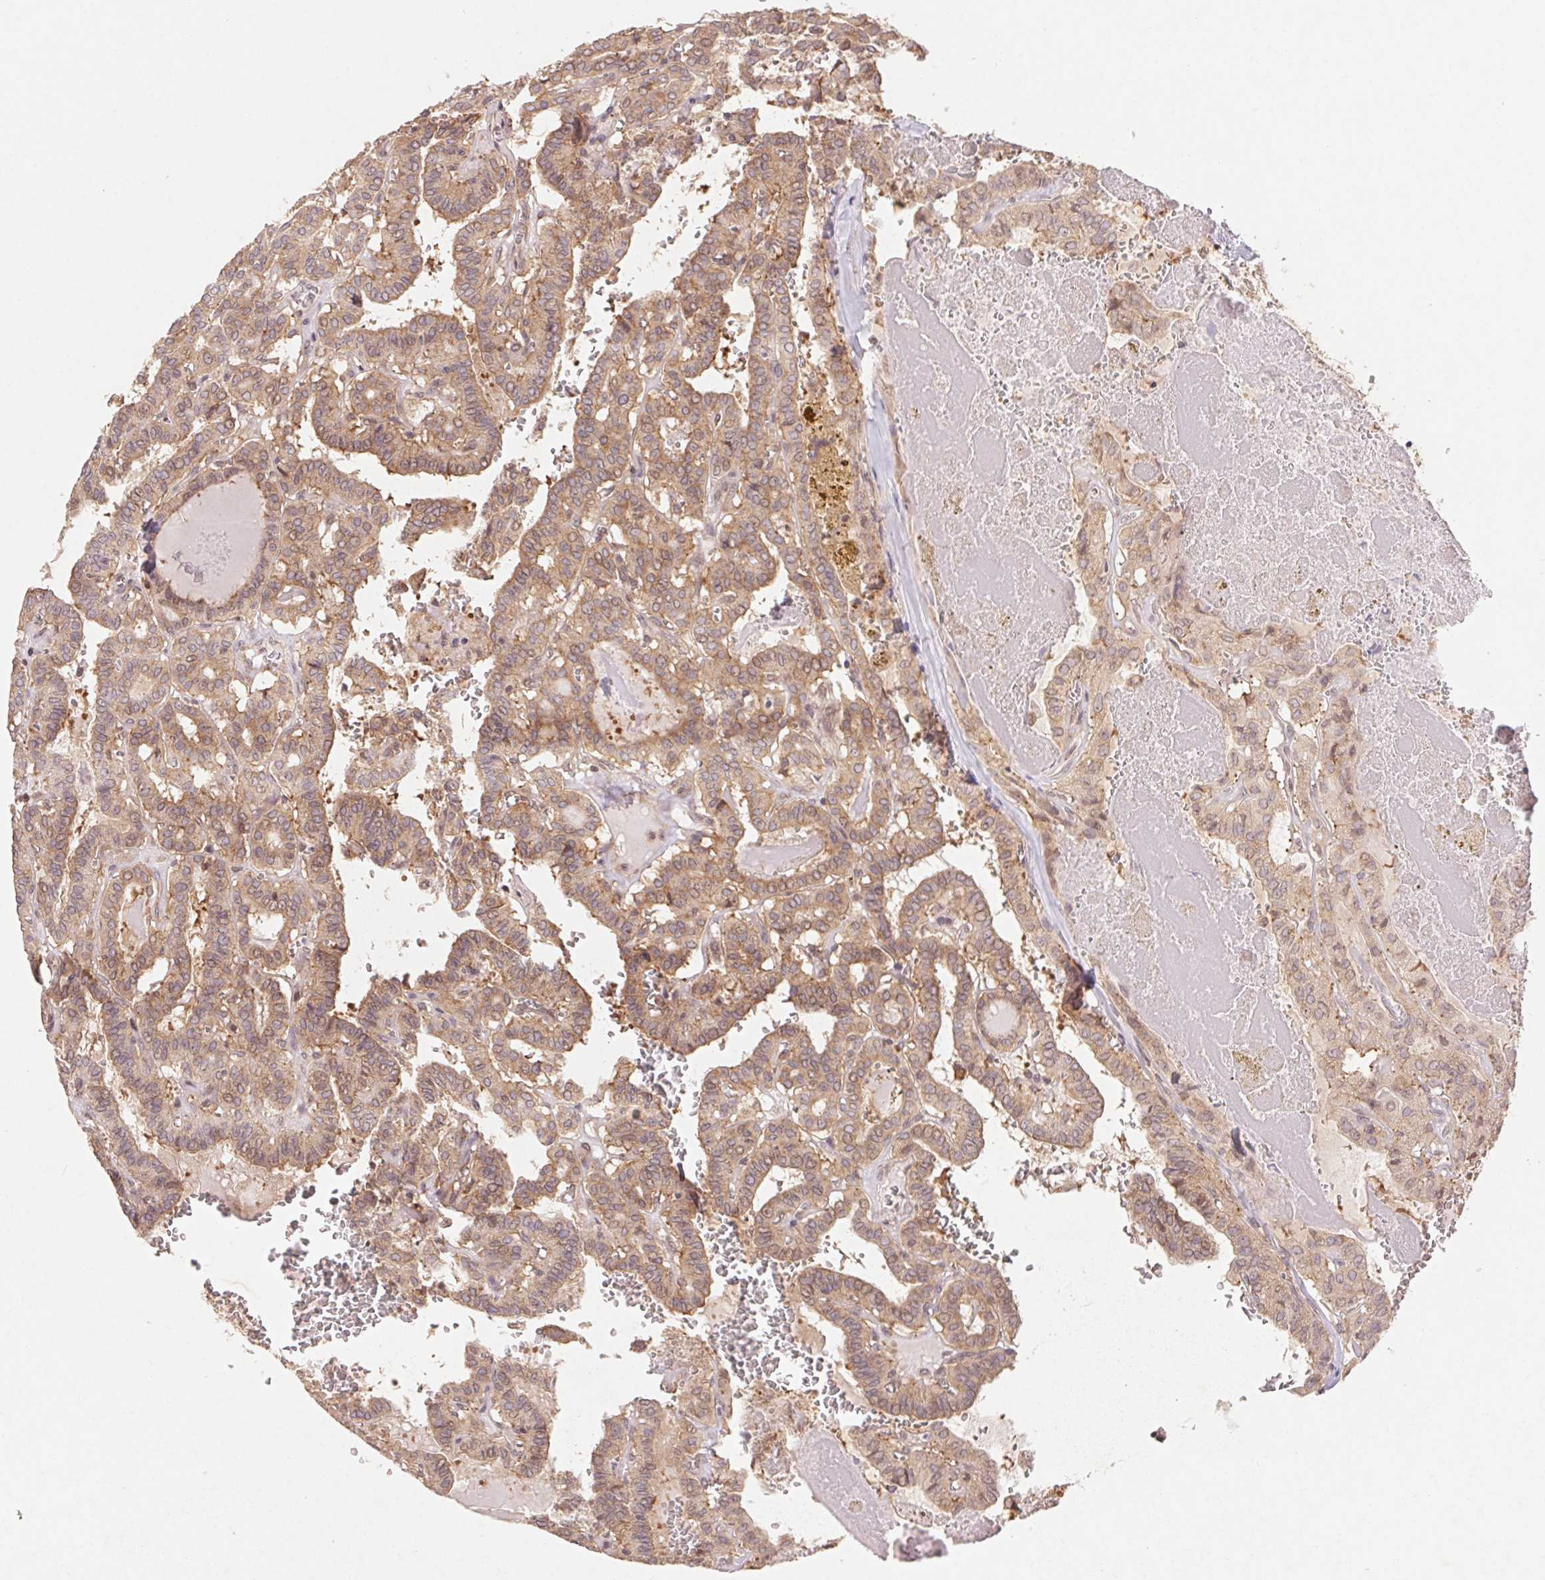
{"staining": {"intensity": "moderate", "quantity": ">75%", "location": "cytoplasmic/membranous"}, "tissue": "thyroid cancer", "cell_type": "Tumor cells", "image_type": "cancer", "snomed": [{"axis": "morphology", "description": "Papillary adenocarcinoma, NOS"}, {"axis": "topography", "description": "Thyroid gland"}], "caption": "IHC histopathology image of neoplastic tissue: thyroid papillary adenocarcinoma stained using IHC exhibits medium levels of moderate protein expression localized specifically in the cytoplasmic/membranous of tumor cells, appearing as a cytoplasmic/membranous brown color.", "gene": "RPL27A", "patient": {"sex": "female", "age": 21}}